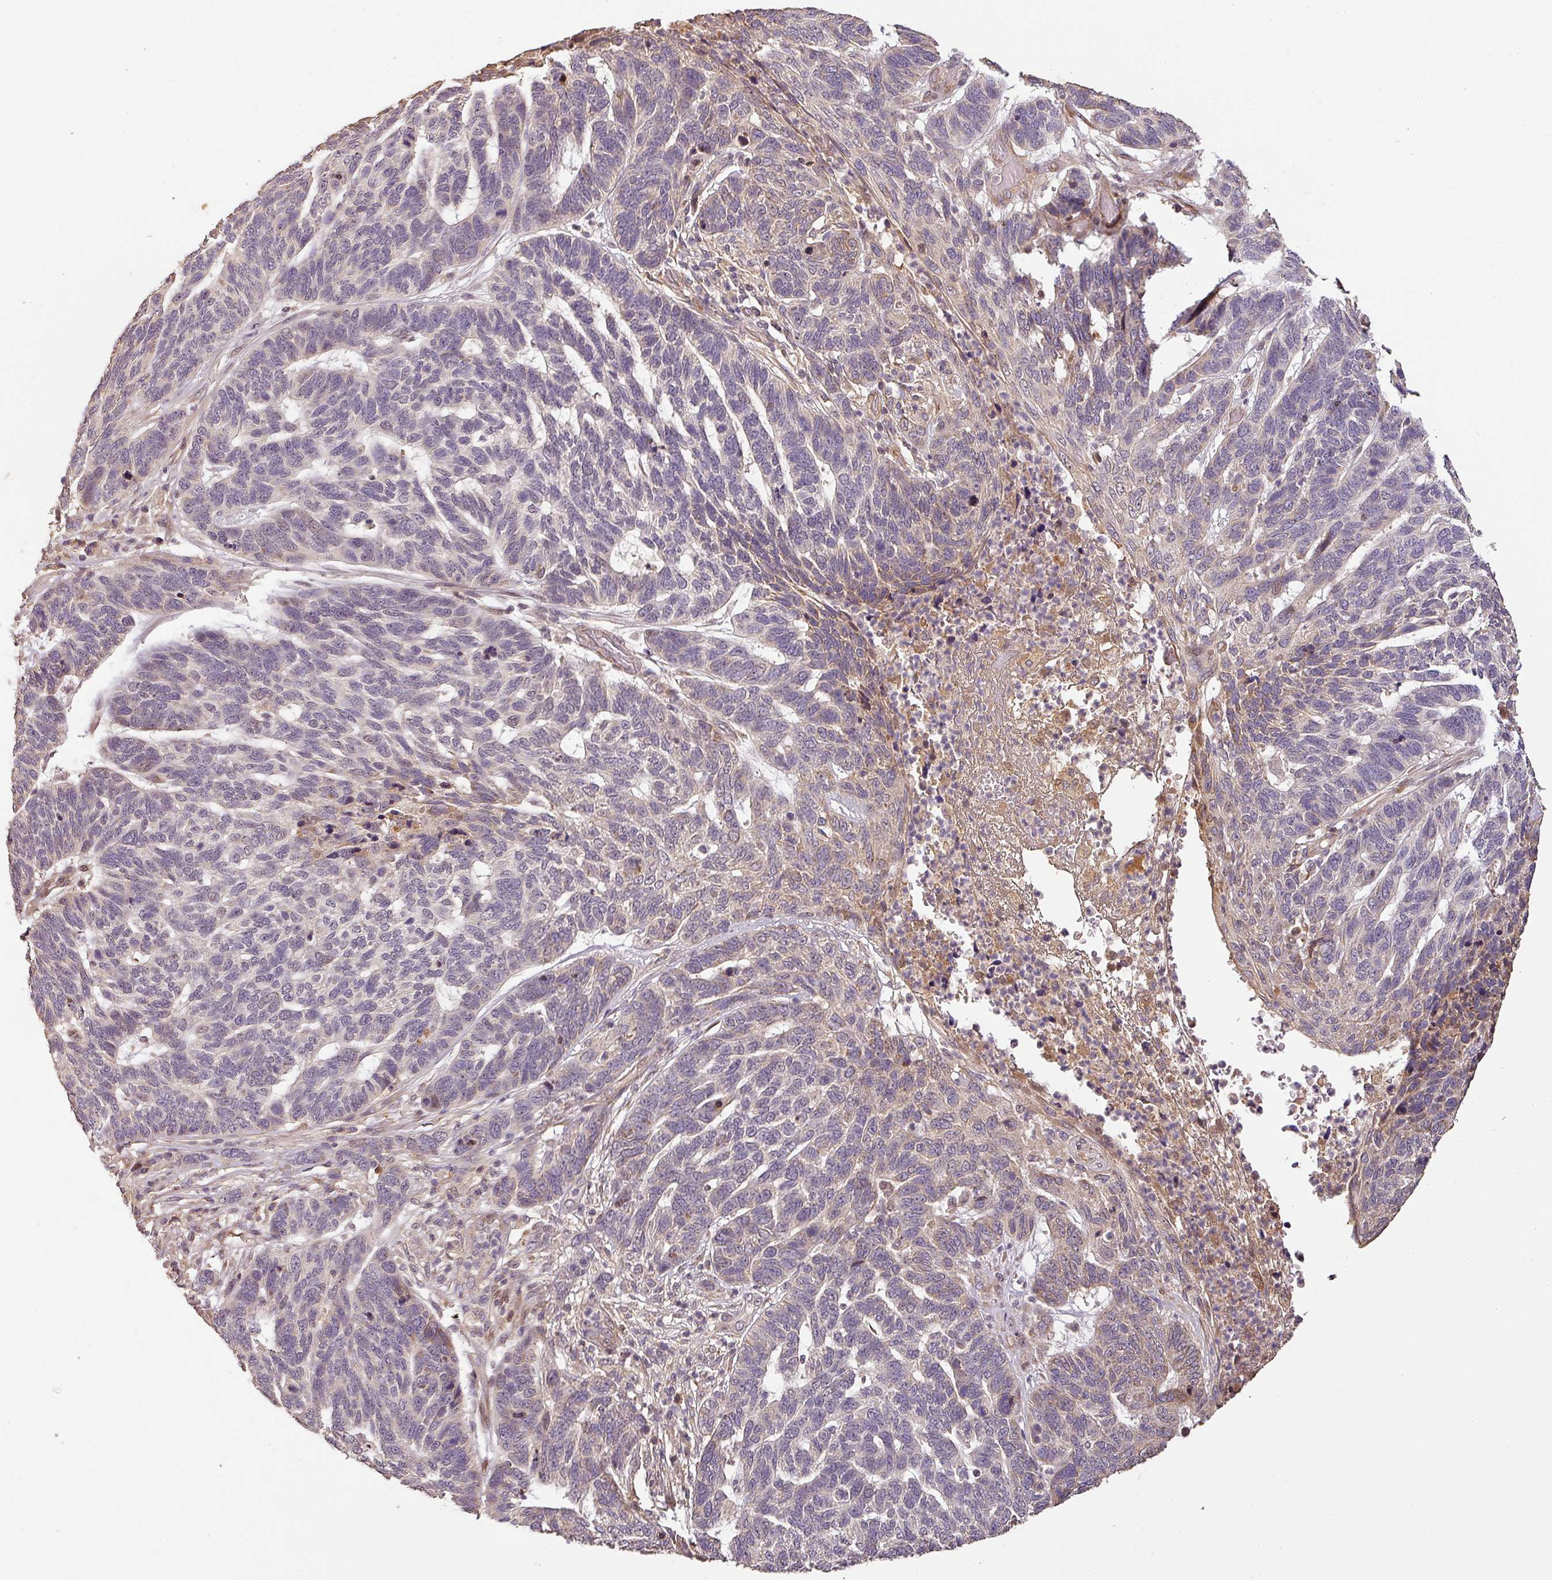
{"staining": {"intensity": "negative", "quantity": "none", "location": "none"}, "tissue": "skin cancer", "cell_type": "Tumor cells", "image_type": "cancer", "snomed": [{"axis": "morphology", "description": "Basal cell carcinoma"}, {"axis": "topography", "description": "Skin"}], "caption": "IHC of basal cell carcinoma (skin) demonstrates no positivity in tumor cells.", "gene": "BPIFB3", "patient": {"sex": "female", "age": 65}}